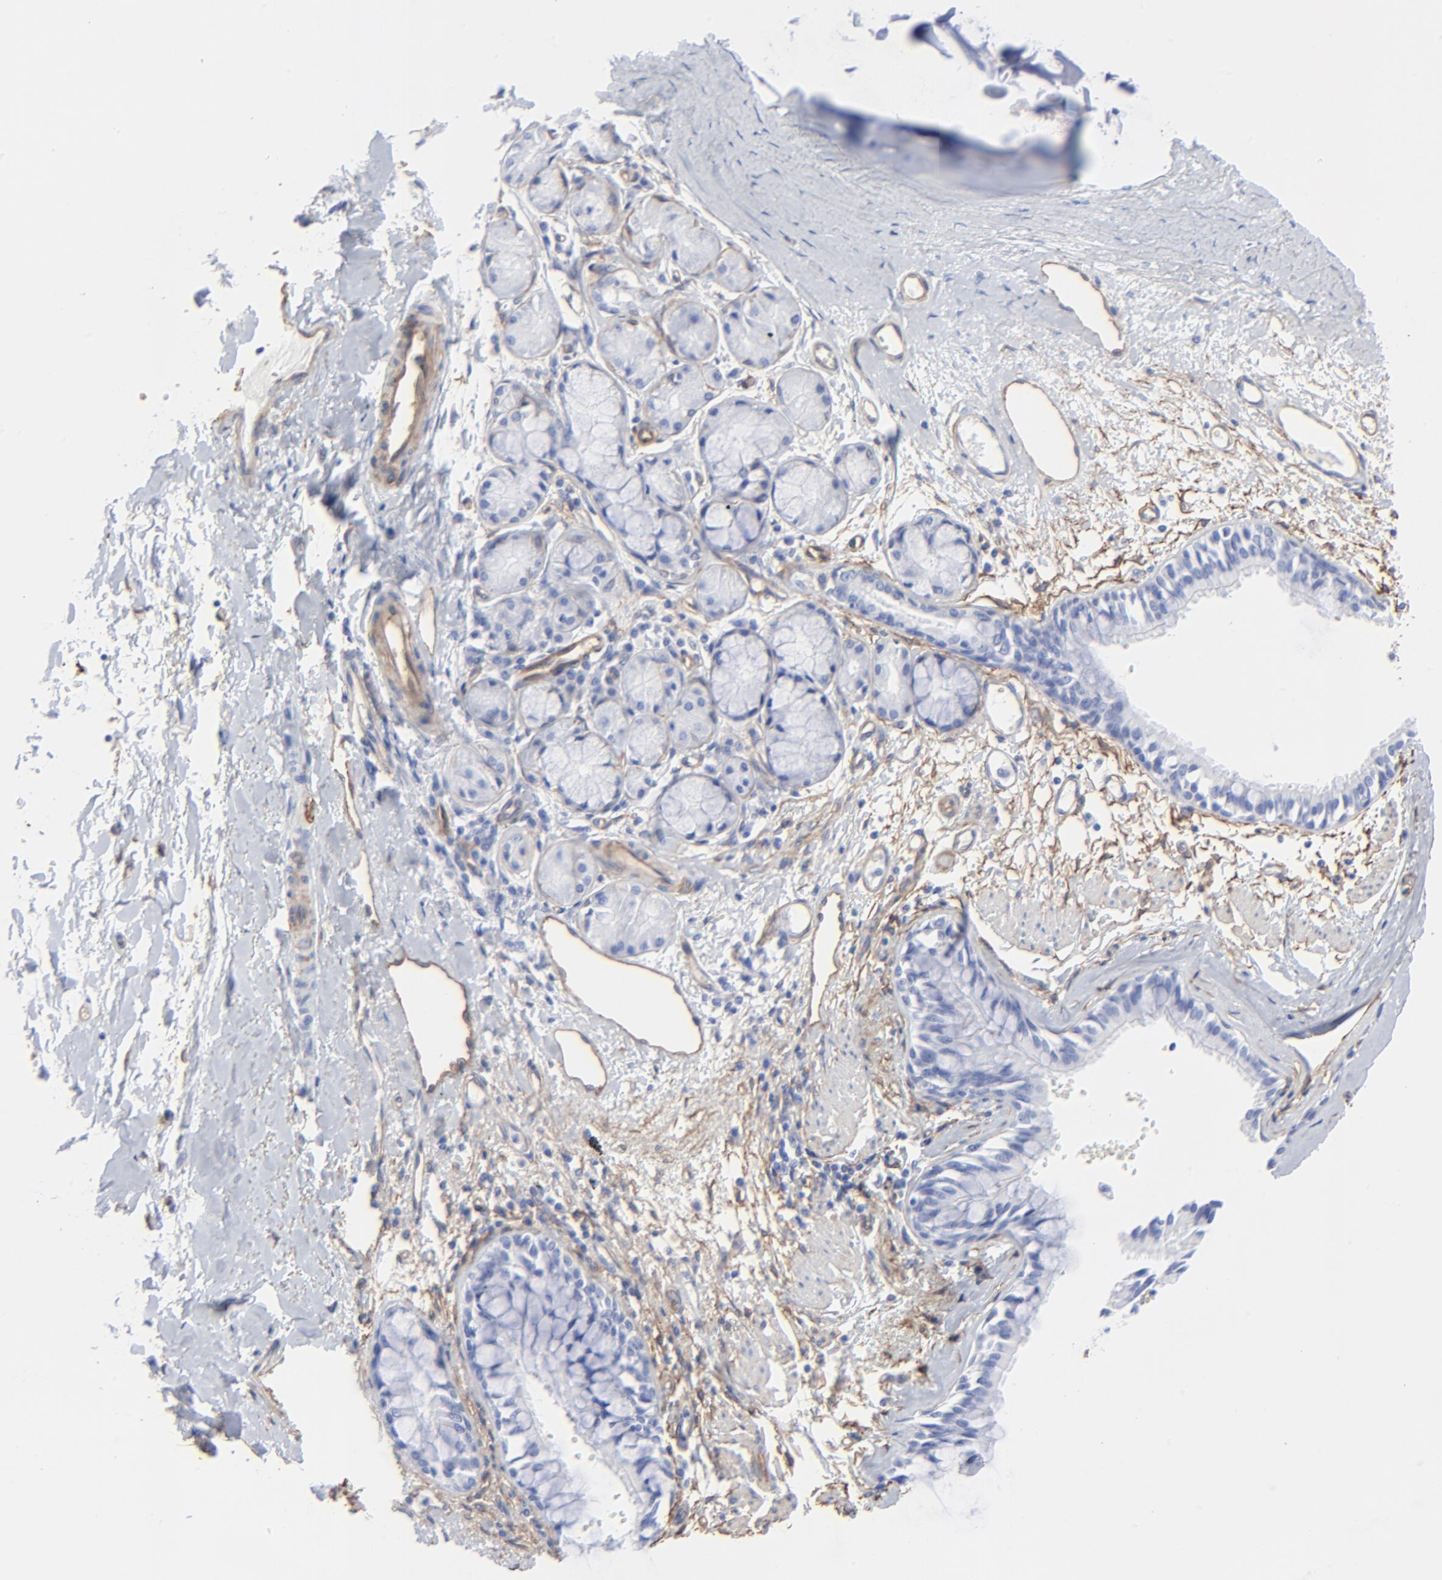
{"staining": {"intensity": "negative", "quantity": "none", "location": "none"}, "tissue": "bronchus", "cell_type": "Respiratory epithelial cells", "image_type": "normal", "snomed": [{"axis": "morphology", "description": "Normal tissue, NOS"}, {"axis": "topography", "description": "Bronchus"}, {"axis": "topography", "description": "Lung"}], "caption": "A histopathology image of human bronchus is negative for staining in respiratory epithelial cells.", "gene": "CAV1", "patient": {"sex": "female", "age": 56}}